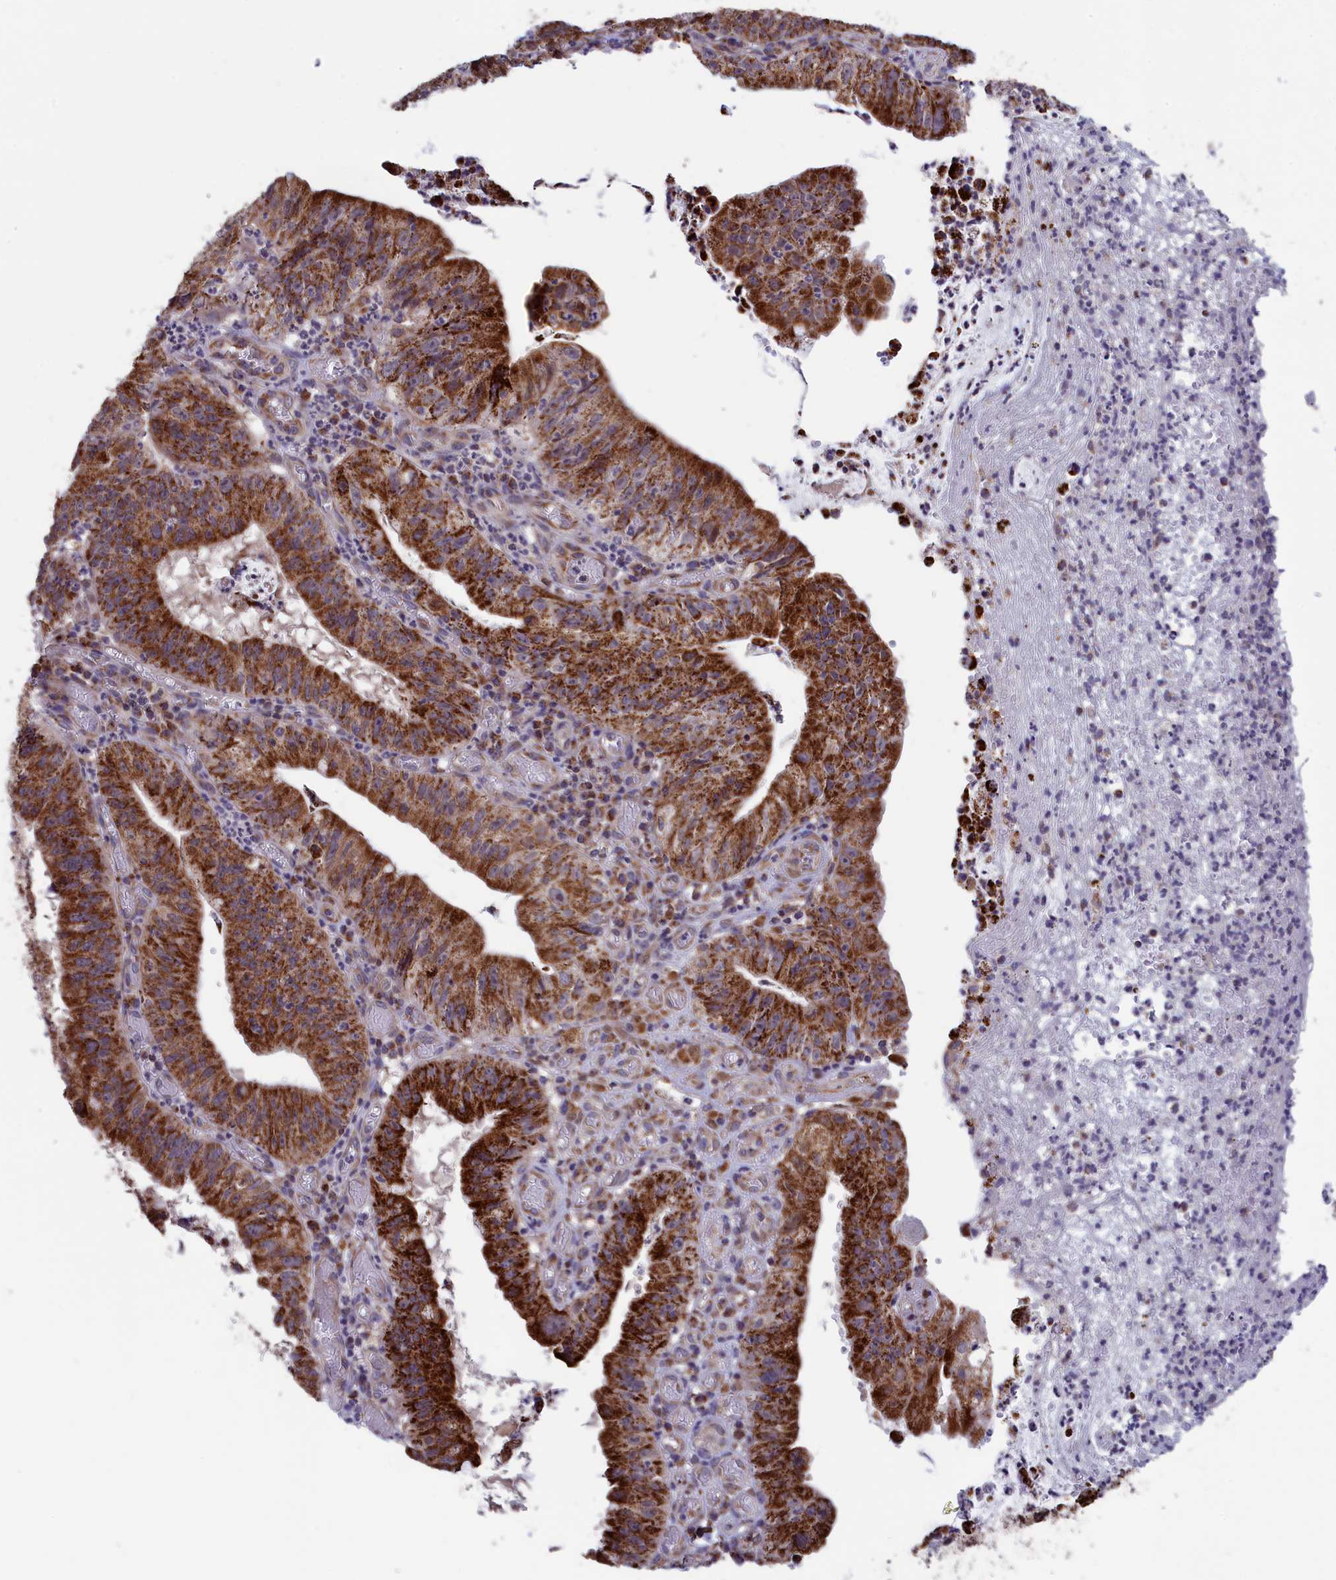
{"staining": {"intensity": "strong", "quantity": ">75%", "location": "cytoplasmic/membranous"}, "tissue": "stomach cancer", "cell_type": "Tumor cells", "image_type": "cancer", "snomed": [{"axis": "morphology", "description": "Adenocarcinoma, NOS"}, {"axis": "topography", "description": "Stomach"}], "caption": "Protein staining of stomach cancer tissue shows strong cytoplasmic/membranous staining in about >75% of tumor cells.", "gene": "TIMM44", "patient": {"sex": "male", "age": 59}}